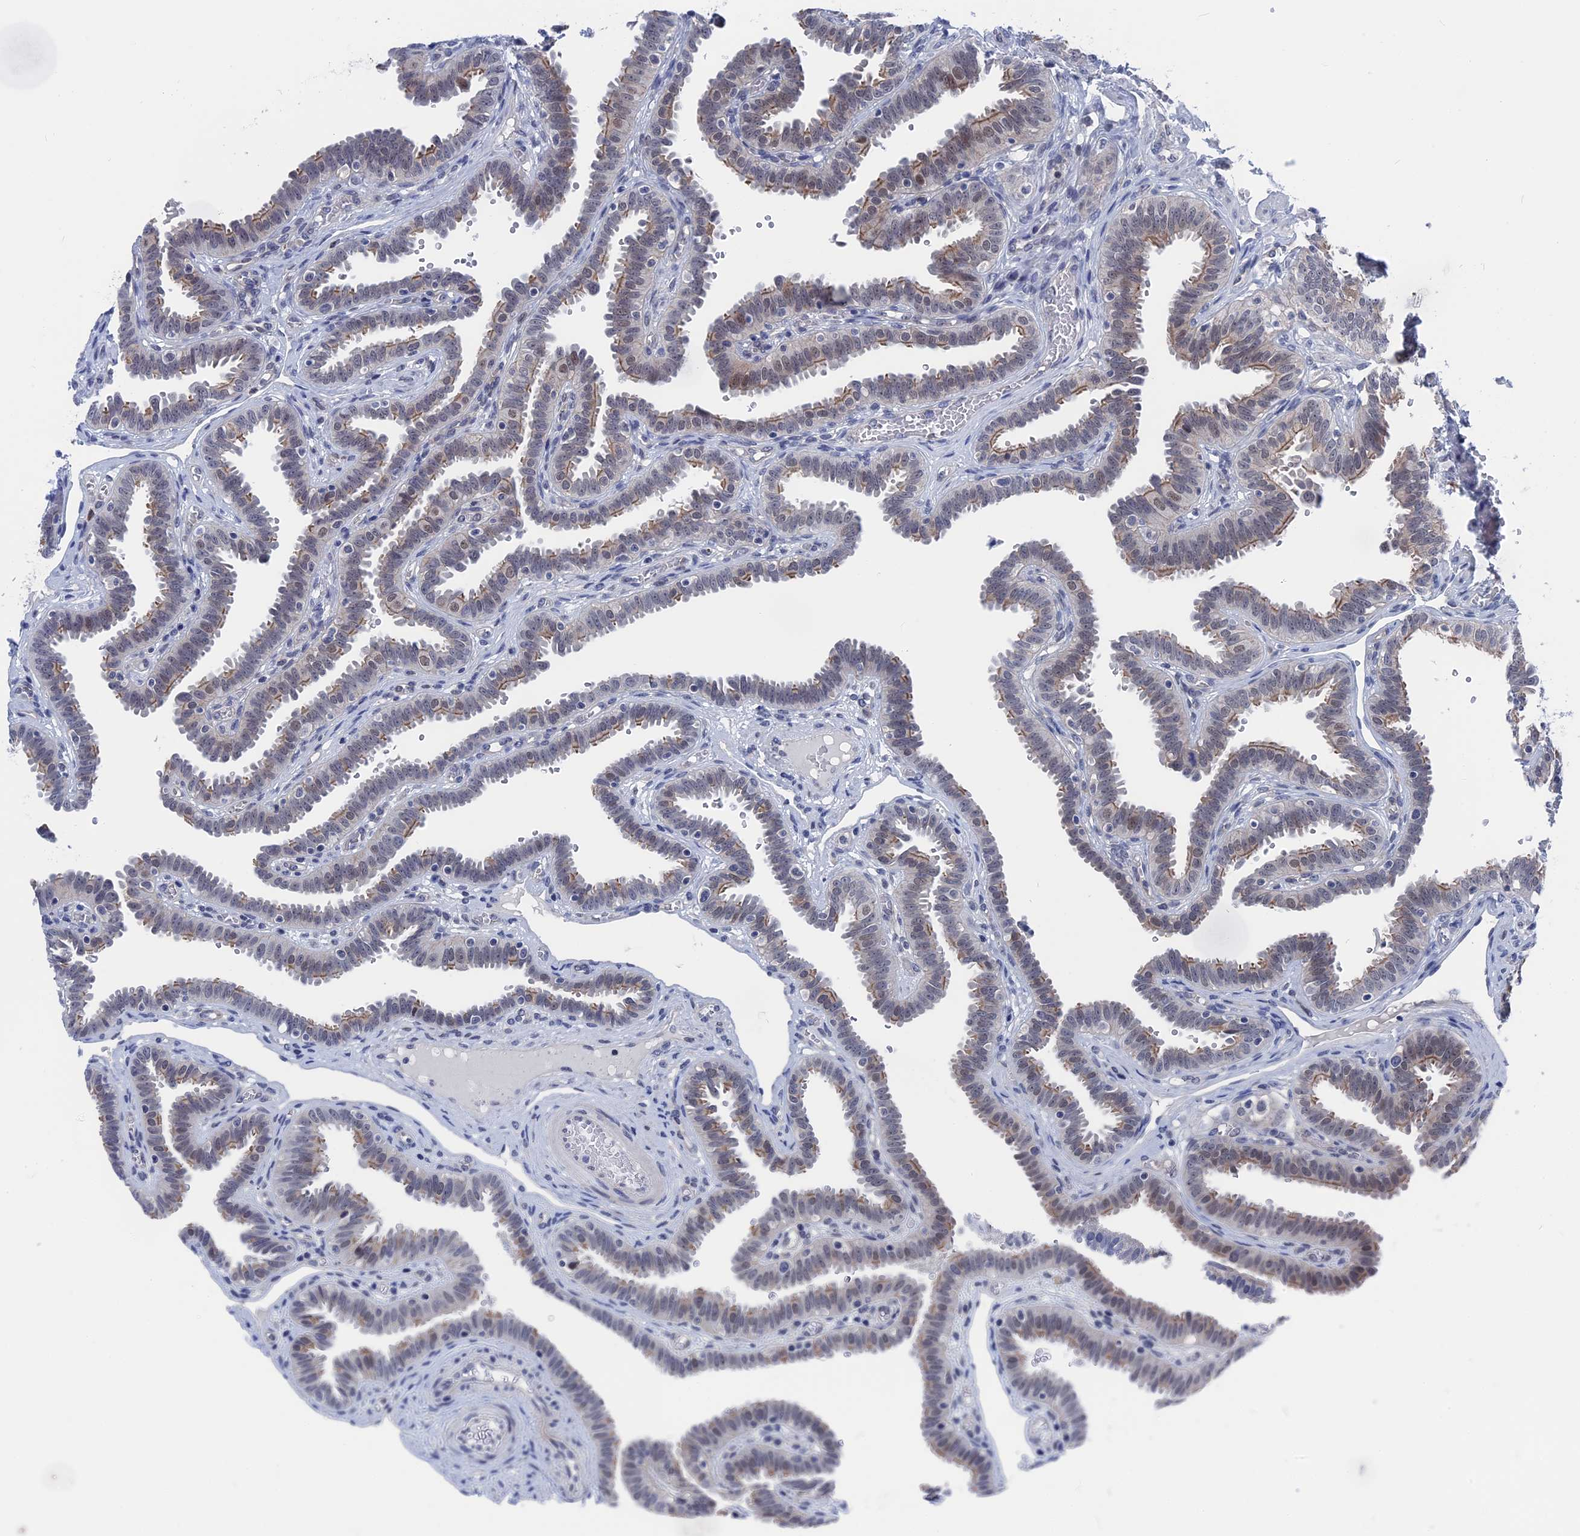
{"staining": {"intensity": "weak", "quantity": "<25%", "location": "cytoplasmic/membranous,nuclear"}, "tissue": "fallopian tube", "cell_type": "Glandular cells", "image_type": "normal", "snomed": [{"axis": "morphology", "description": "Normal tissue, NOS"}, {"axis": "topography", "description": "Fallopian tube"}], "caption": "Human fallopian tube stained for a protein using IHC shows no positivity in glandular cells.", "gene": "MARCHF3", "patient": {"sex": "female", "age": 37}}